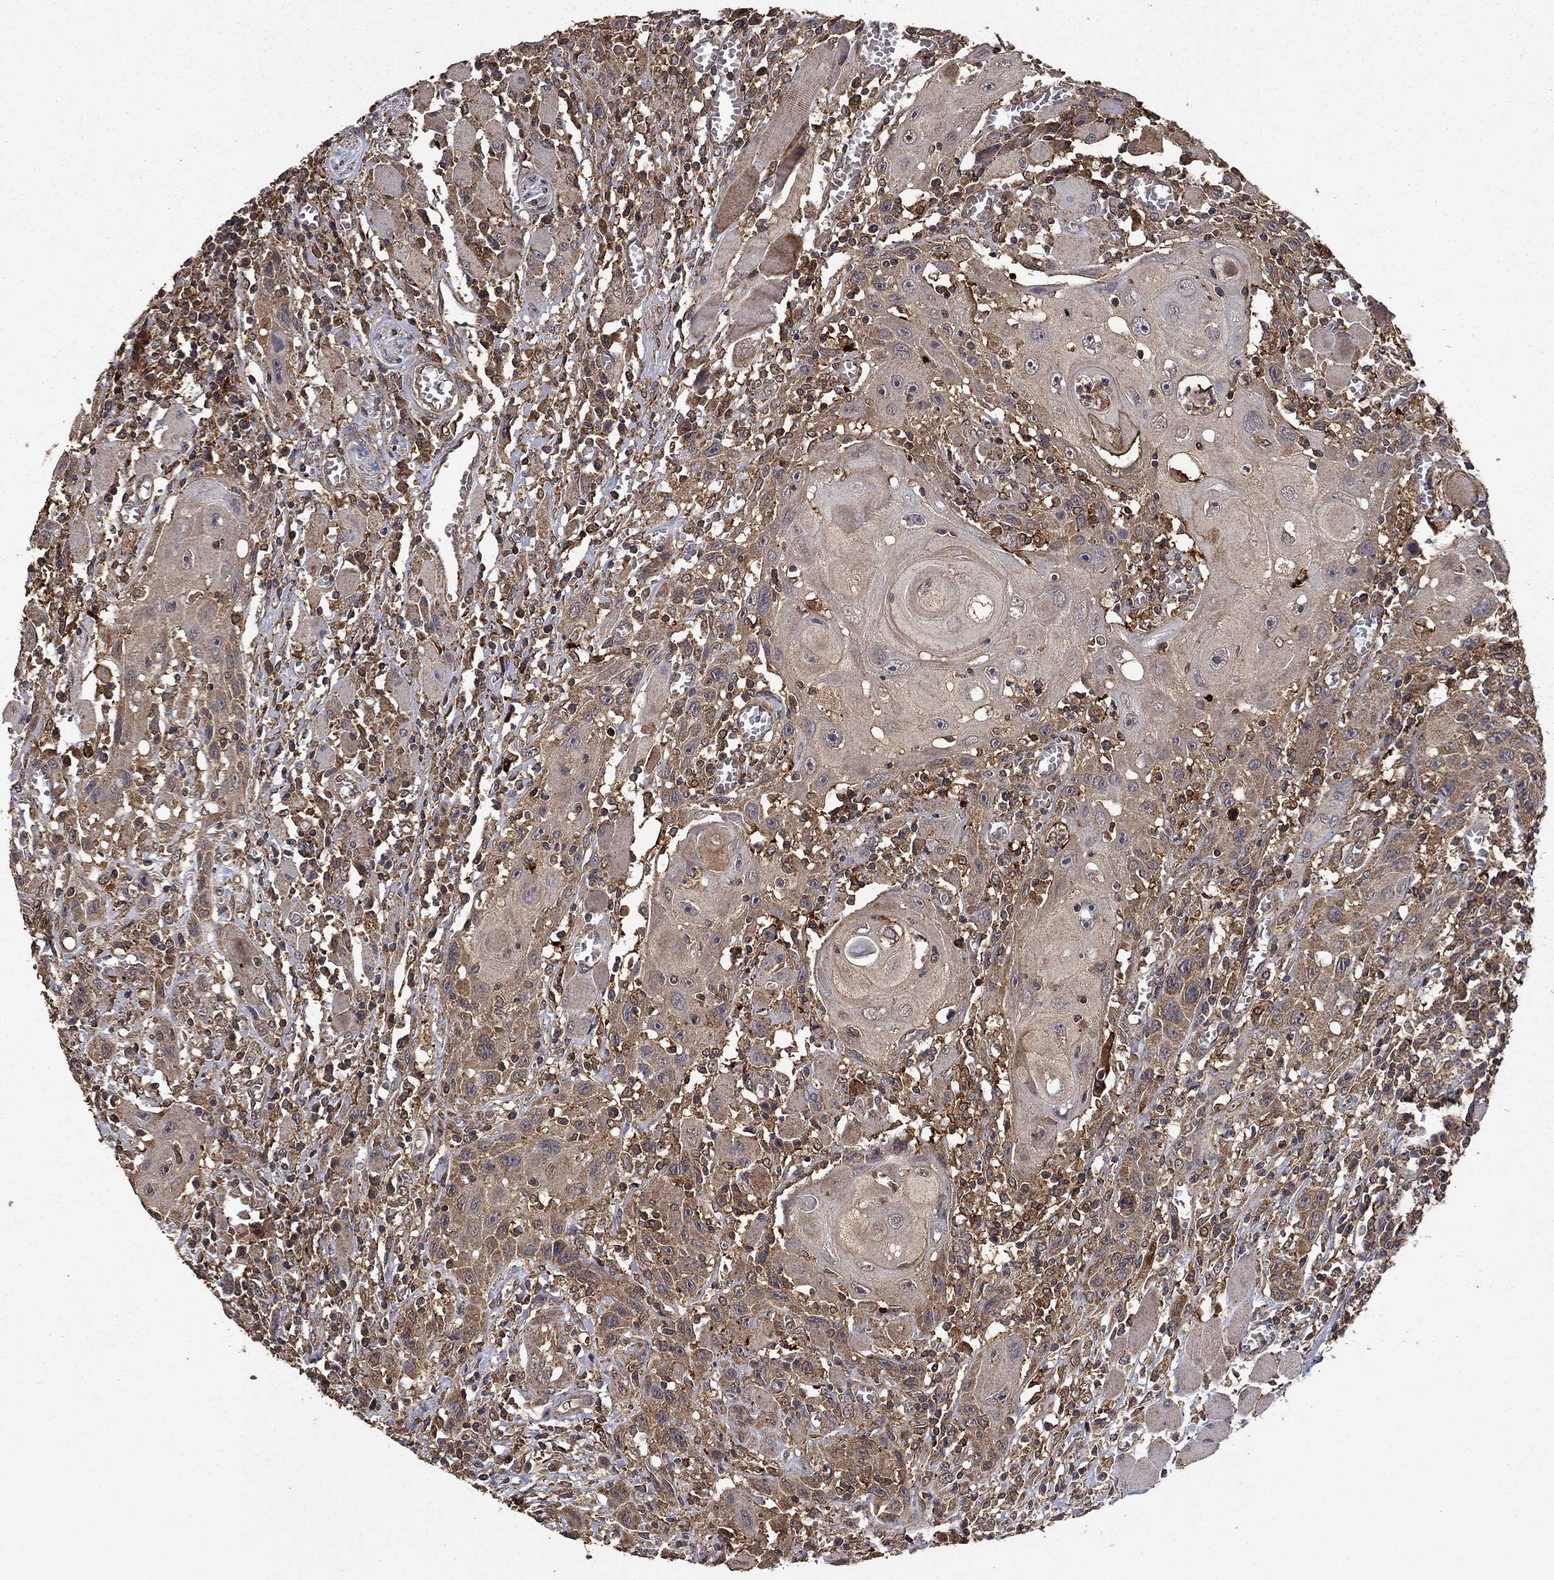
{"staining": {"intensity": "moderate", "quantity": "25%-75%", "location": "cytoplasmic/membranous"}, "tissue": "head and neck cancer", "cell_type": "Tumor cells", "image_type": "cancer", "snomed": [{"axis": "morphology", "description": "Normal tissue, NOS"}, {"axis": "morphology", "description": "Squamous cell carcinoma, NOS"}, {"axis": "topography", "description": "Oral tissue"}, {"axis": "topography", "description": "Head-Neck"}], "caption": "Brown immunohistochemical staining in head and neck cancer (squamous cell carcinoma) exhibits moderate cytoplasmic/membranous expression in about 25%-75% of tumor cells. Immunohistochemistry stains the protein of interest in brown and the nuclei are stained blue.", "gene": "IFRD1", "patient": {"sex": "male", "age": 71}}